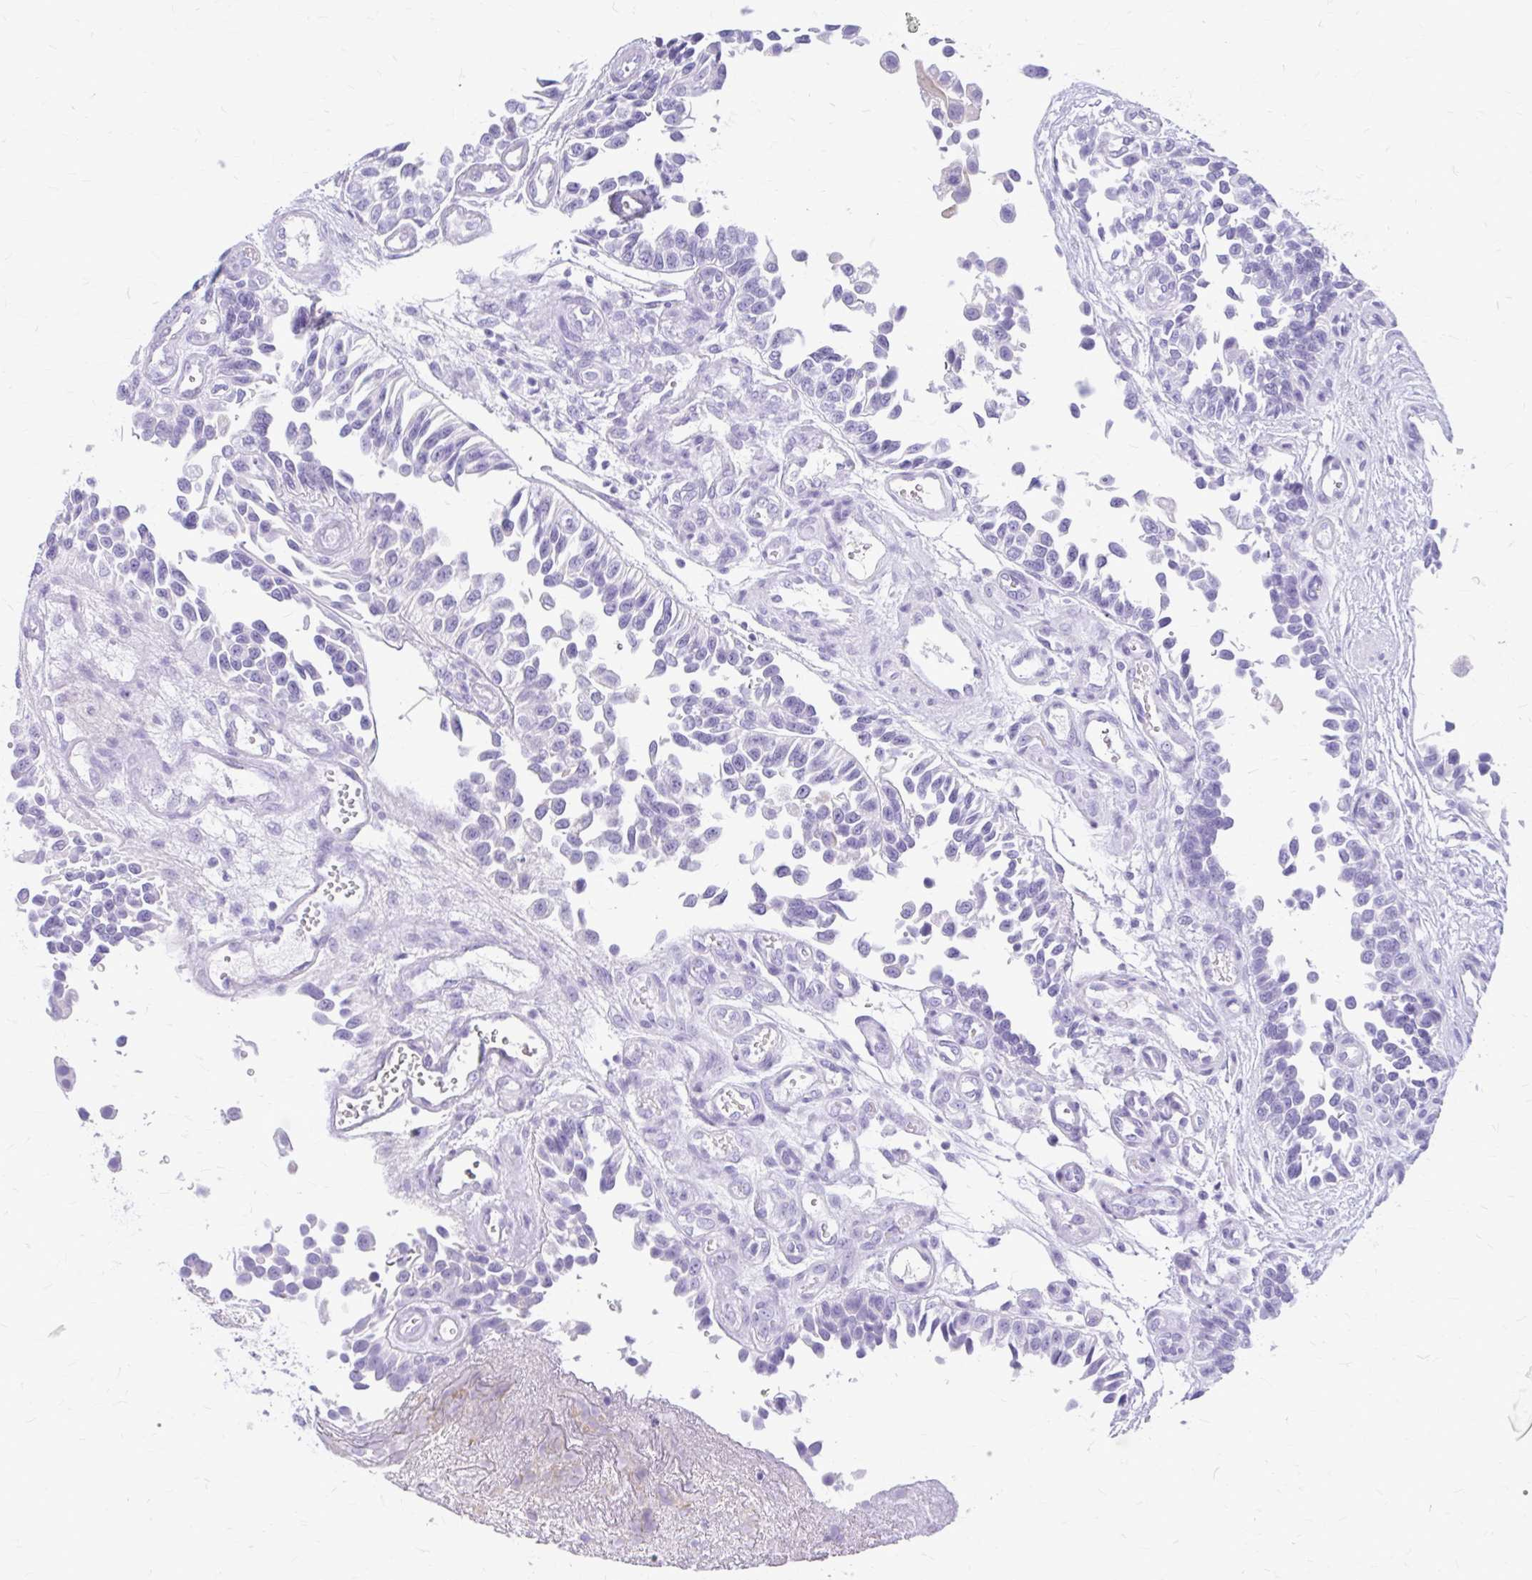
{"staining": {"intensity": "negative", "quantity": "none", "location": "none"}, "tissue": "urothelial cancer", "cell_type": "Tumor cells", "image_type": "cancer", "snomed": [{"axis": "morphology", "description": "Urothelial carcinoma, NOS"}, {"axis": "topography", "description": "Urinary bladder"}], "caption": "Protein analysis of urothelial cancer reveals no significant staining in tumor cells. Nuclei are stained in blue.", "gene": "KLHDC7A", "patient": {"sex": "male", "age": 87}}